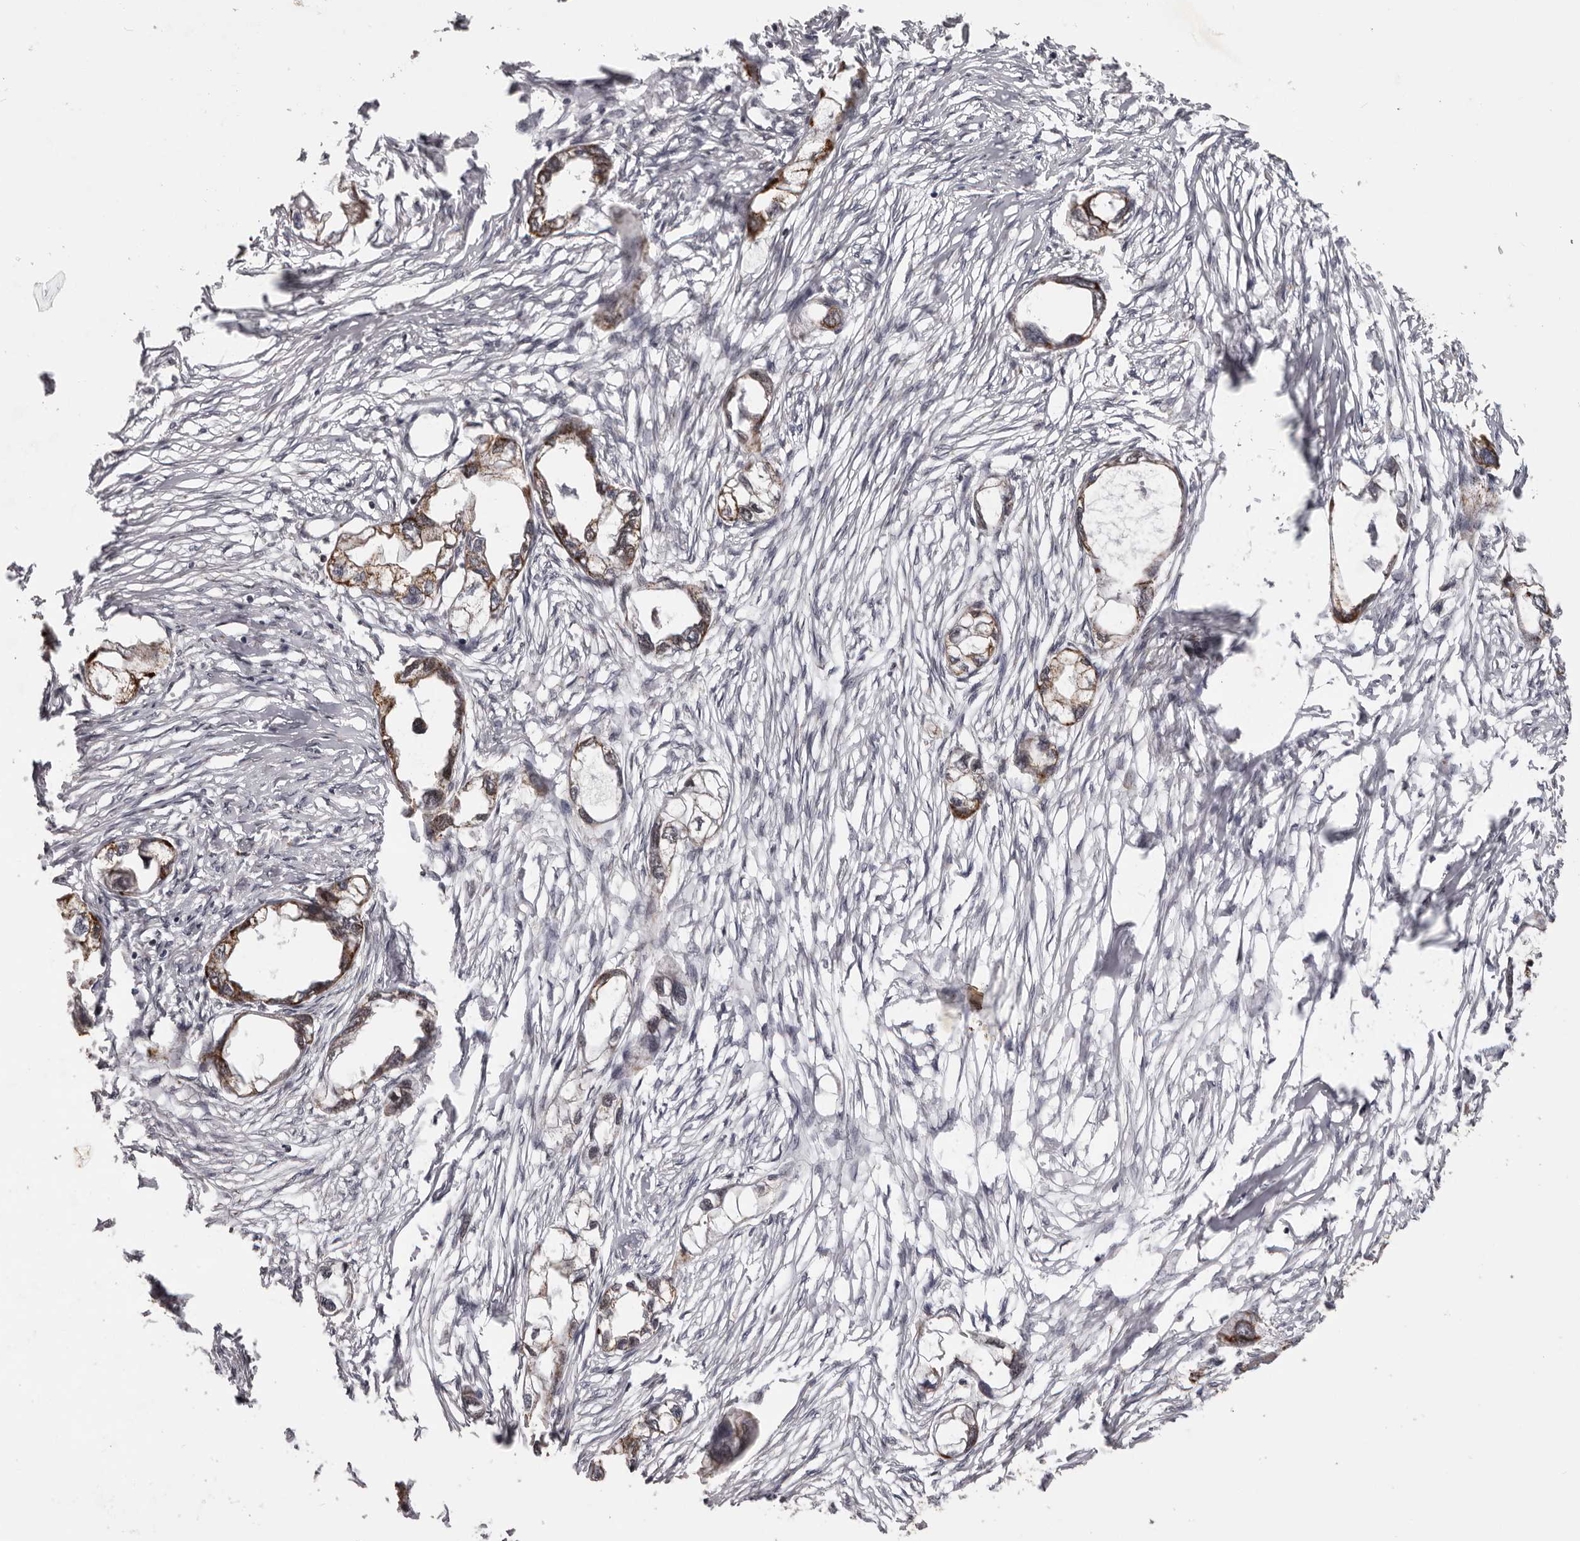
{"staining": {"intensity": "moderate", "quantity": ">75%", "location": "cytoplasmic/membranous"}, "tissue": "endometrial cancer", "cell_type": "Tumor cells", "image_type": "cancer", "snomed": [{"axis": "morphology", "description": "Adenocarcinoma, NOS"}, {"axis": "morphology", "description": "Adenocarcinoma, metastatic, NOS"}, {"axis": "topography", "description": "Adipose tissue"}, {"axis": "topography", "description": "Endometrium"}], "caption": "Moderate cytoplasmic/membranous protein expression is seen in approximately >75% of tumor cells in metastatic adenocarcinoma (endometrial).", "gene": "C17orf99", "patient": {"sex": "female", "age": 67}}